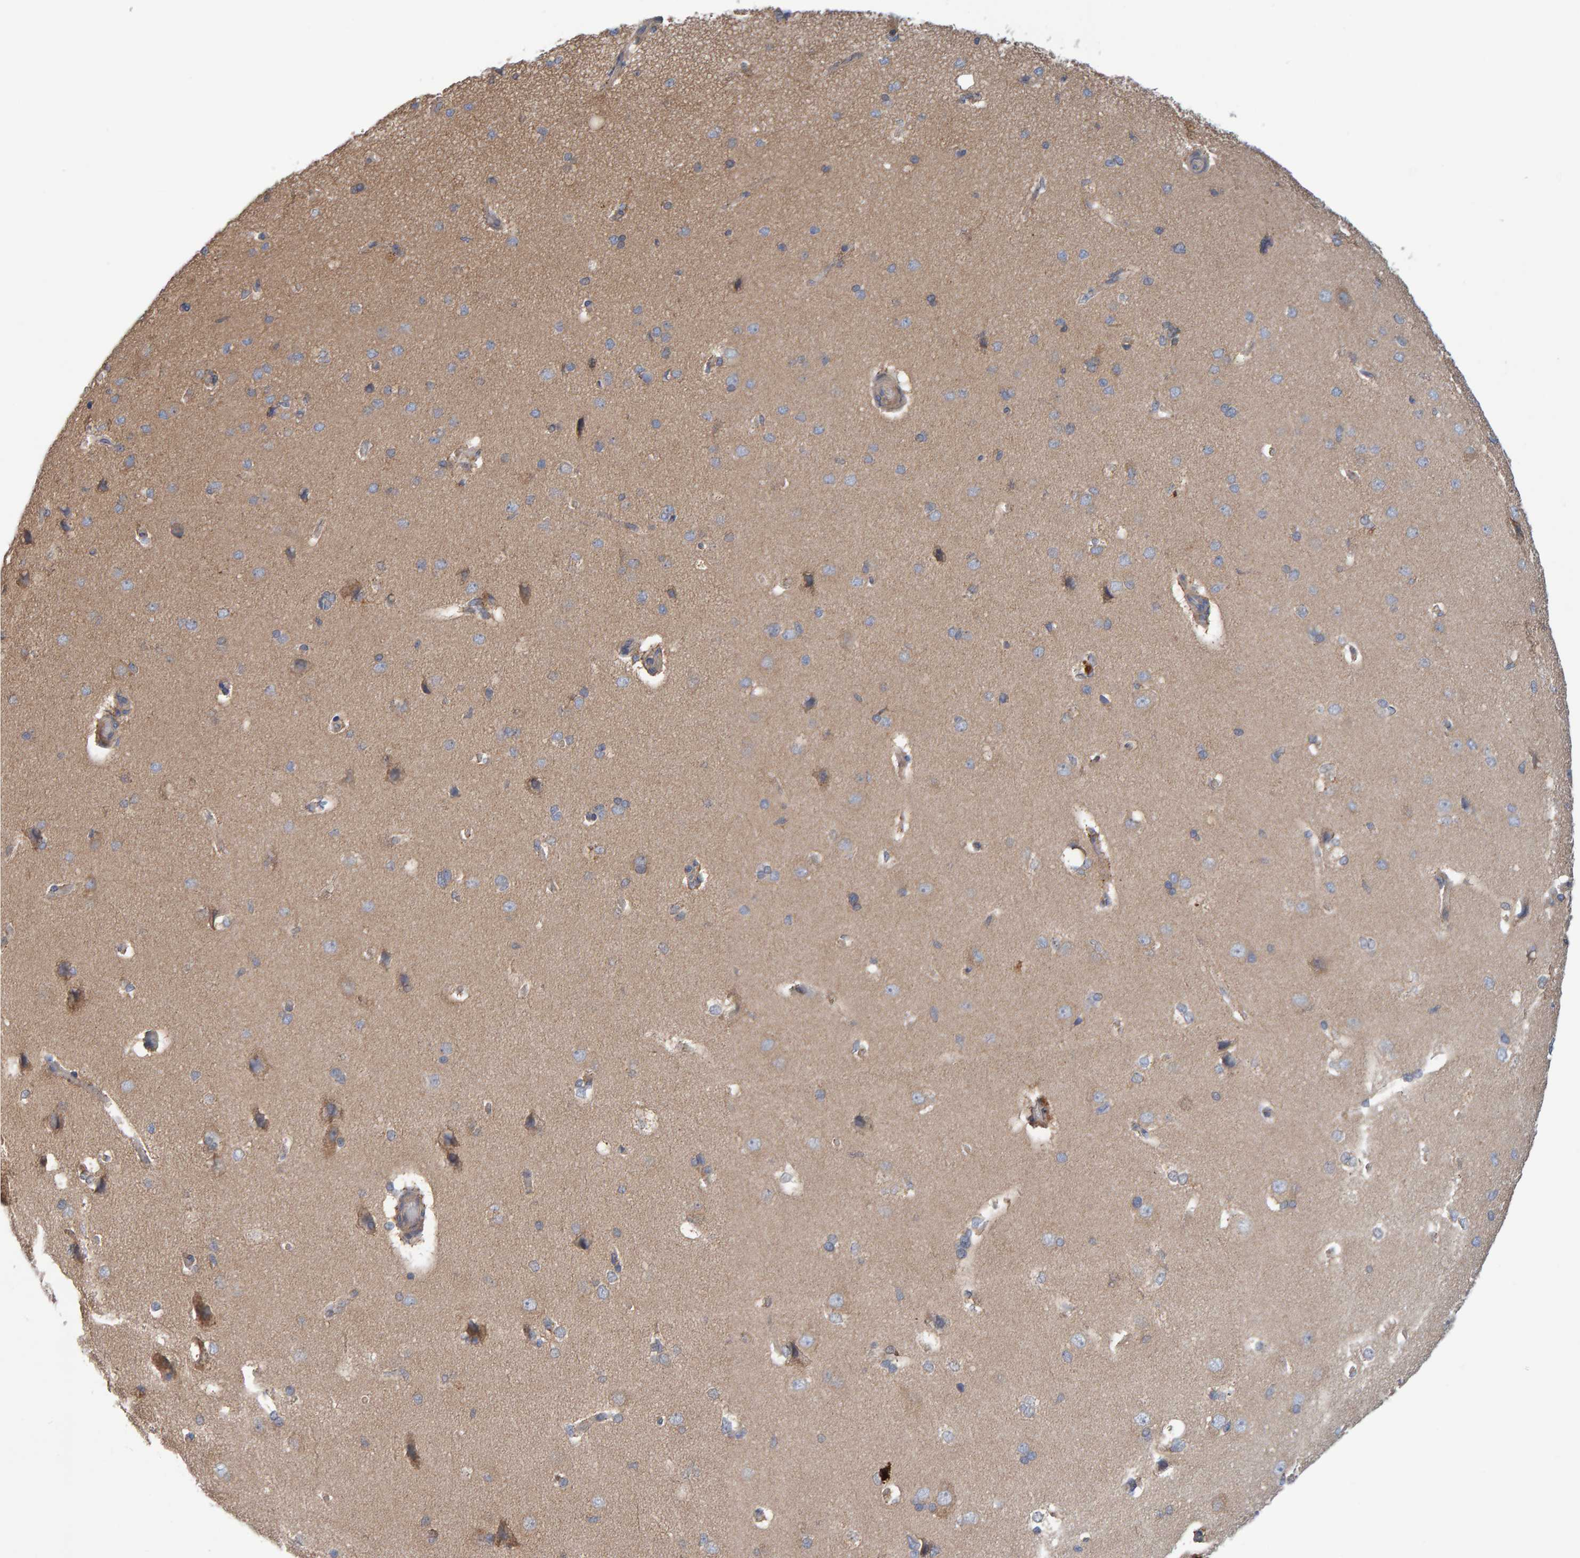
{"staining": {"intensity": "weak", "quantity": ">75%", "location": "cytoplasmic/membranous"}, "tissue": "cerebral cortex", "cell_type": "Endothelial cells", "image_type": "normal", "snomed": [{"axis": "morphology", "description": "Normal tissue, NOS"}, {"axis": "topography", "description": "Cerebral cortex"}], "caption": "An IHC histopathology image of normal tissue is shown. Protein staining in brown highlights weak cytoplasmic/membranous positivity in cerebral cortex within endothelial cells. (brown staining indicates protein expression, while blue staining denotes nuclei).", "gene": "TATDN1", "patient": {"sex": "male", "age": 62}}